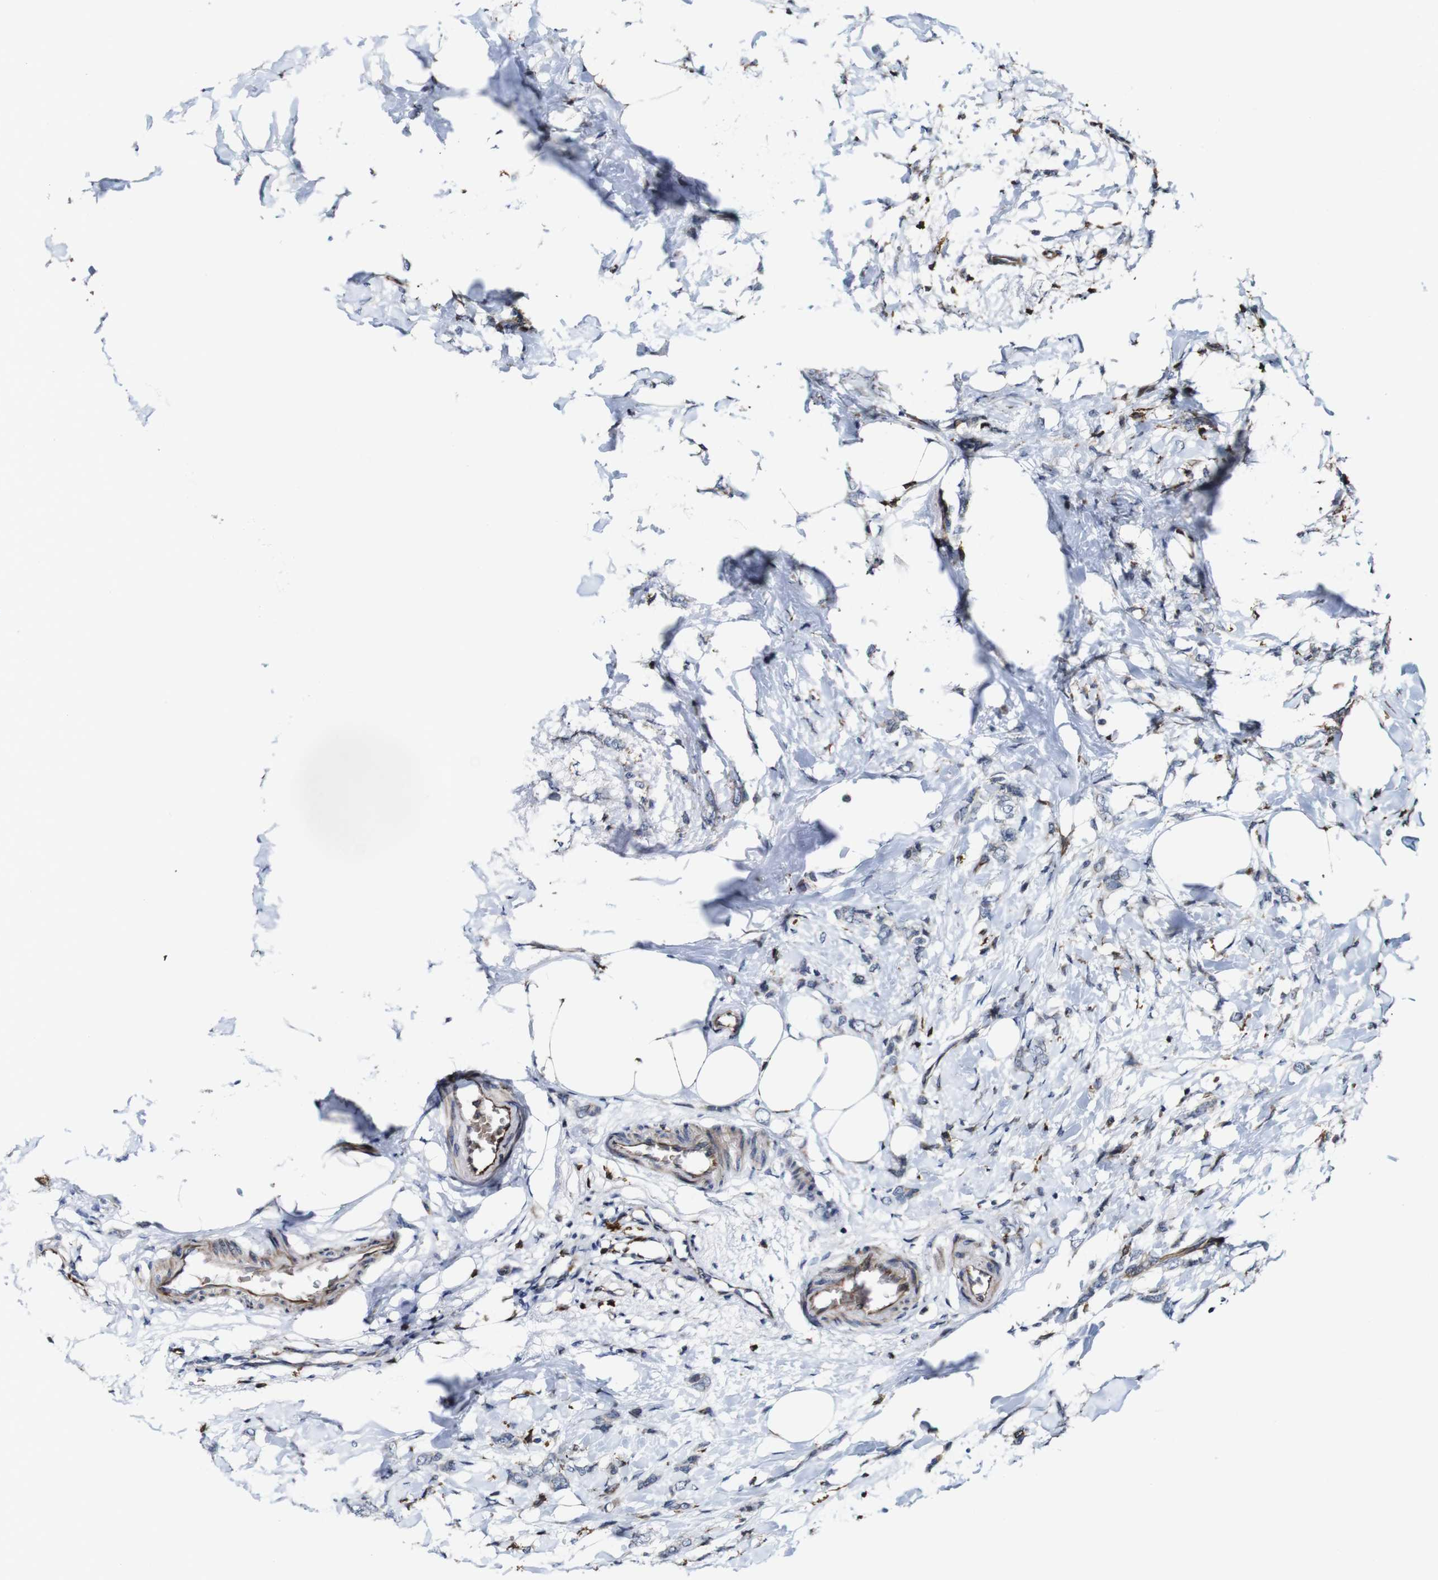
{"staining": {"intensity": "negative", "quantity": "none", "location": "none"}, "tissue": "breast cancer", "cell_type": "Tumor cells", "image_type": "cancer", "snomed": [{"axis": "morphology", "description": "Lobular carcinoma, in situ"}, {"axis": "morphology", "description": "Lobular carcinoma"}, {"axis": "topography", "description": "Breast"}], "caption": "Immunohistochemical staining of breast cancer (lobular carcinoma) displays no significant expression in tumor cells.", "gene": "JAK2", "patient": {"sex": "female", "age": 41}}